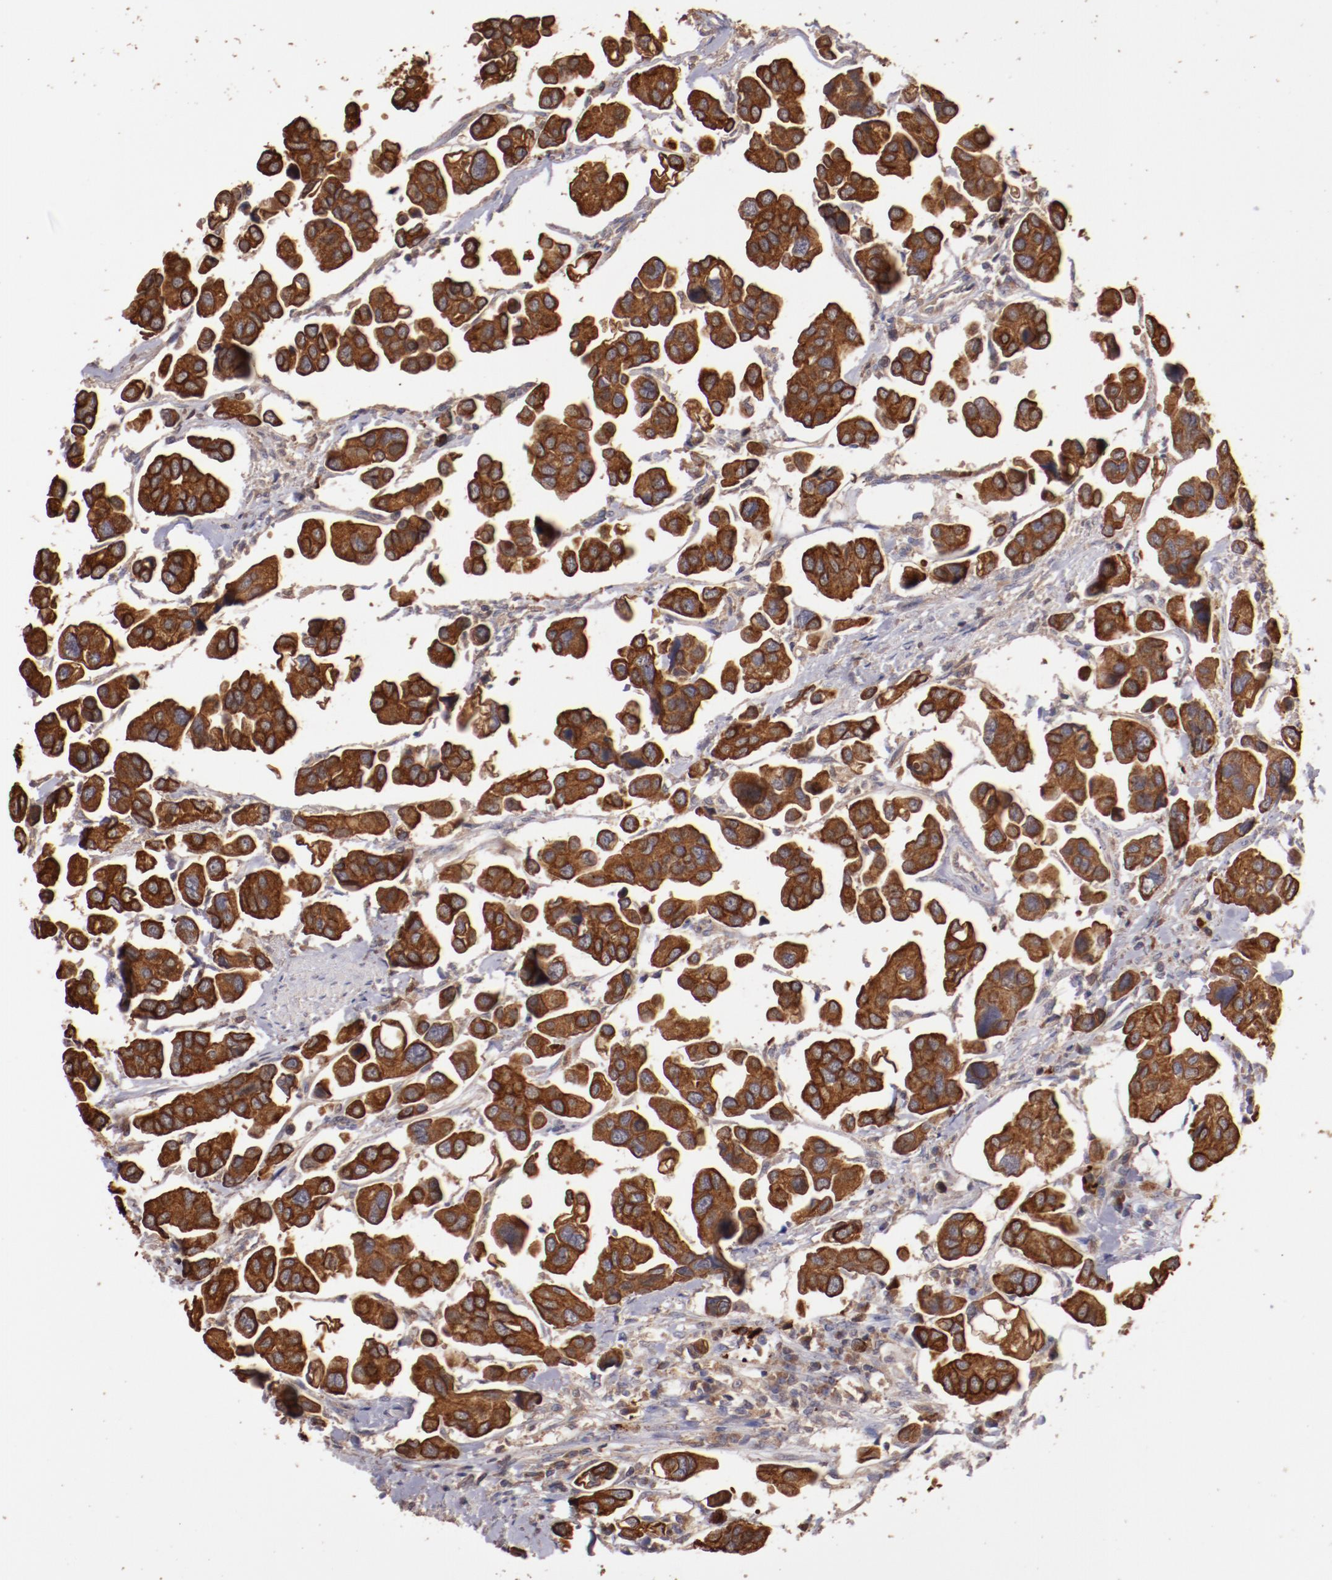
{"staining": {"intensity": "moderate", "quantity": ">75%", "location": "cytoplasmic/membranous"}, "tissue": "urothelial cancer", "cell_type": "Tumor cells", "image_type": "cancer", "snomed": [{"axis": "morphology", "description": "Adenocarcinoma, NOS"}, {"axis": "topography", "description": "Urinary bladder"}], "caption": "IHC (DAB (3,3'-diaminobenzidine)) staining of human urothelial cancer displays moderate cytoplasmic/membranous protein positivity in about >75% of tumor cells.", "gene": "SRRD", "patient": {"sex": "male", "age": 61}}